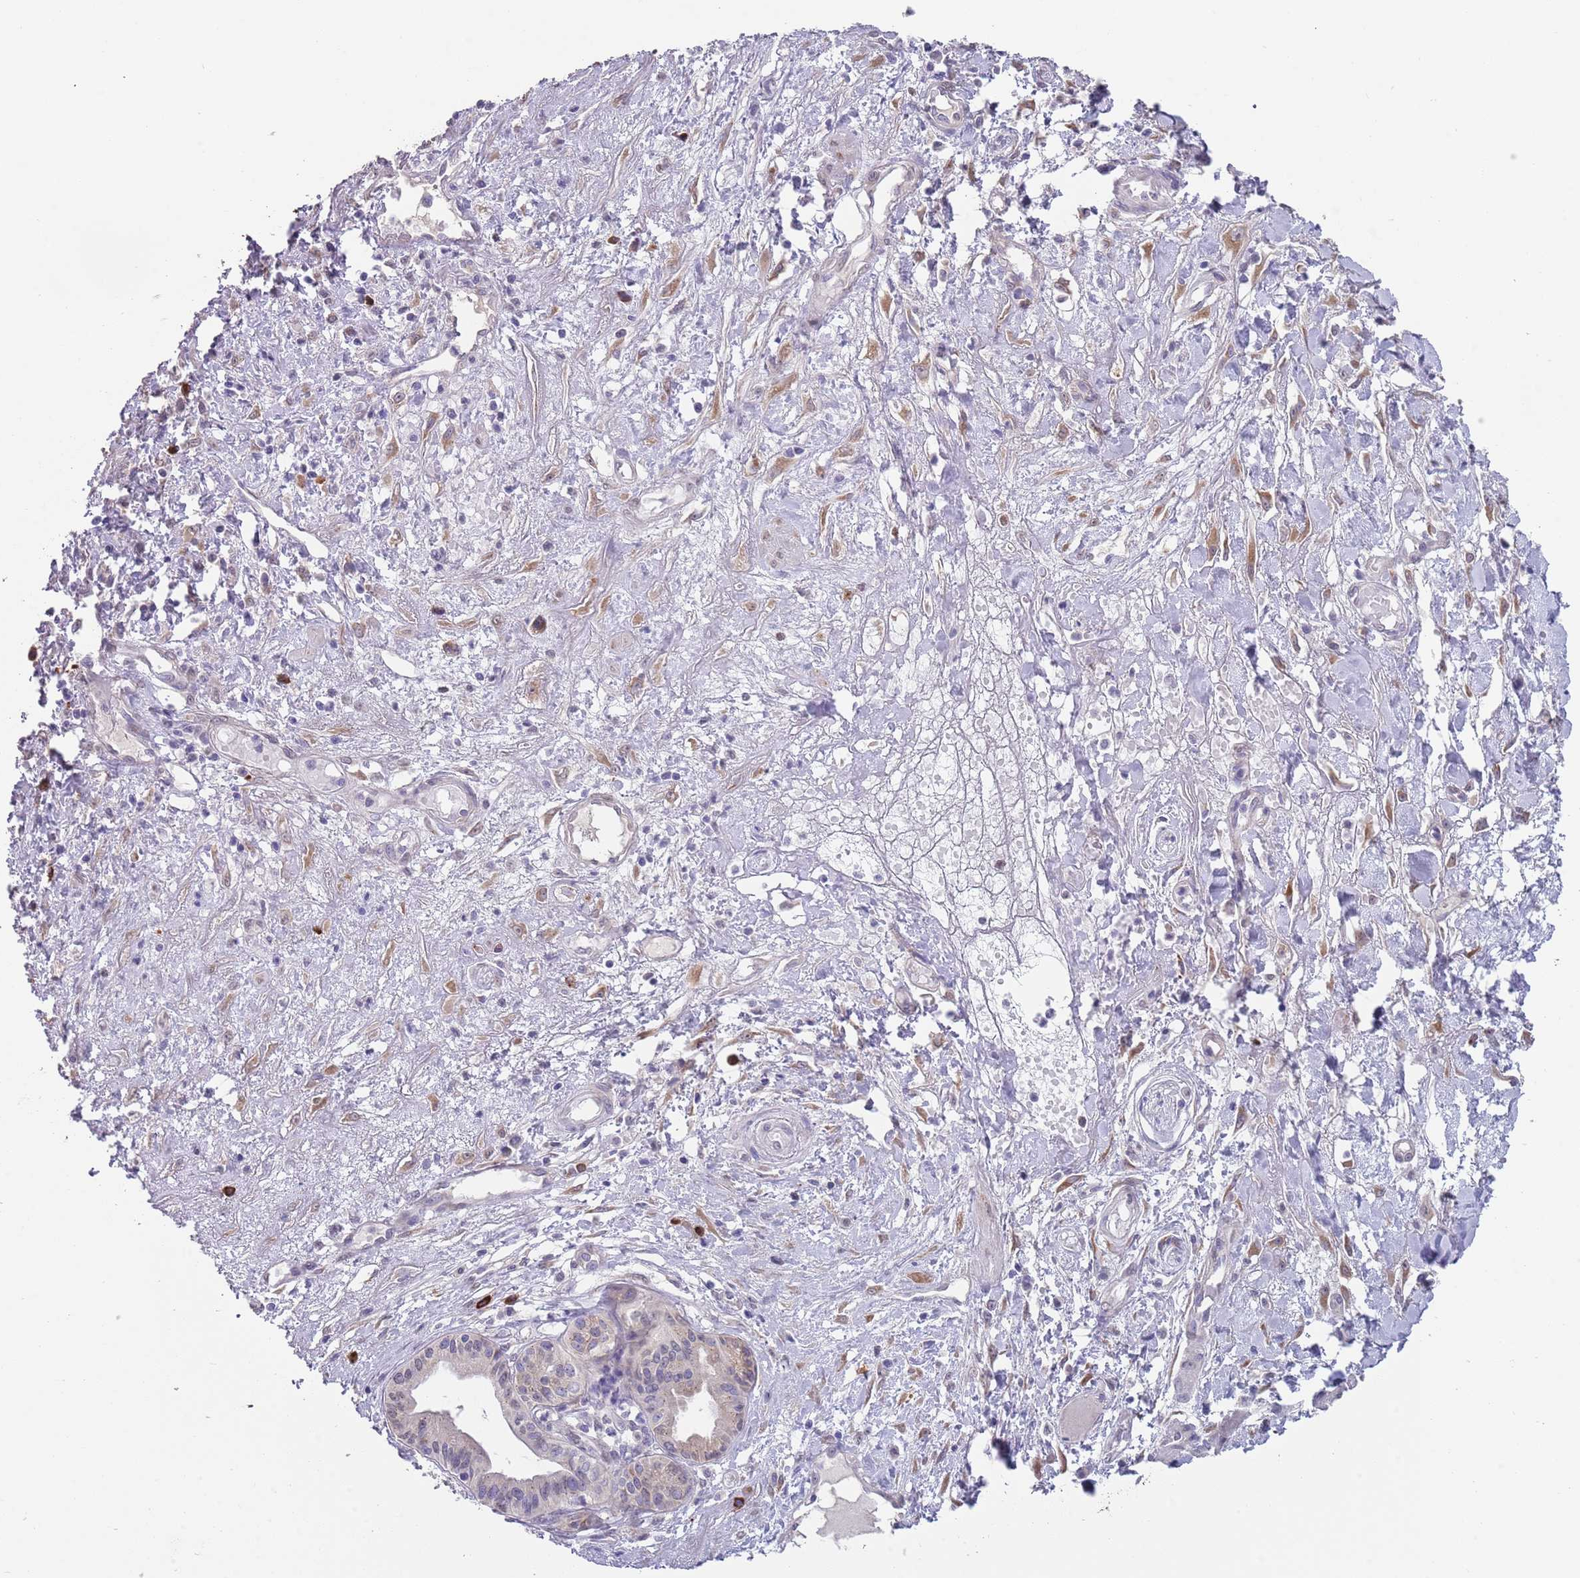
{"staining": {"intensity": "negative", "quantity": "none", "location": "none"}, "tissue": "pancreatic cancer", "cell_type": "Tumor cells", "image_type": "cancer", "snomed": [{"axis": "morphology", "description": "Adenocarcinoma, NOS"}, {"axis": "topography", "description": "Pancreas"}], "caption": "High magnification brightfield microscopy of pancreatic adenocarcinoma stained with DAB (brown) and counterstained with hematoxylin (blue): tumor cells show no significant staining.", "gene": "TNRC6C", "patient": {"sex": "female", "age": 50}}